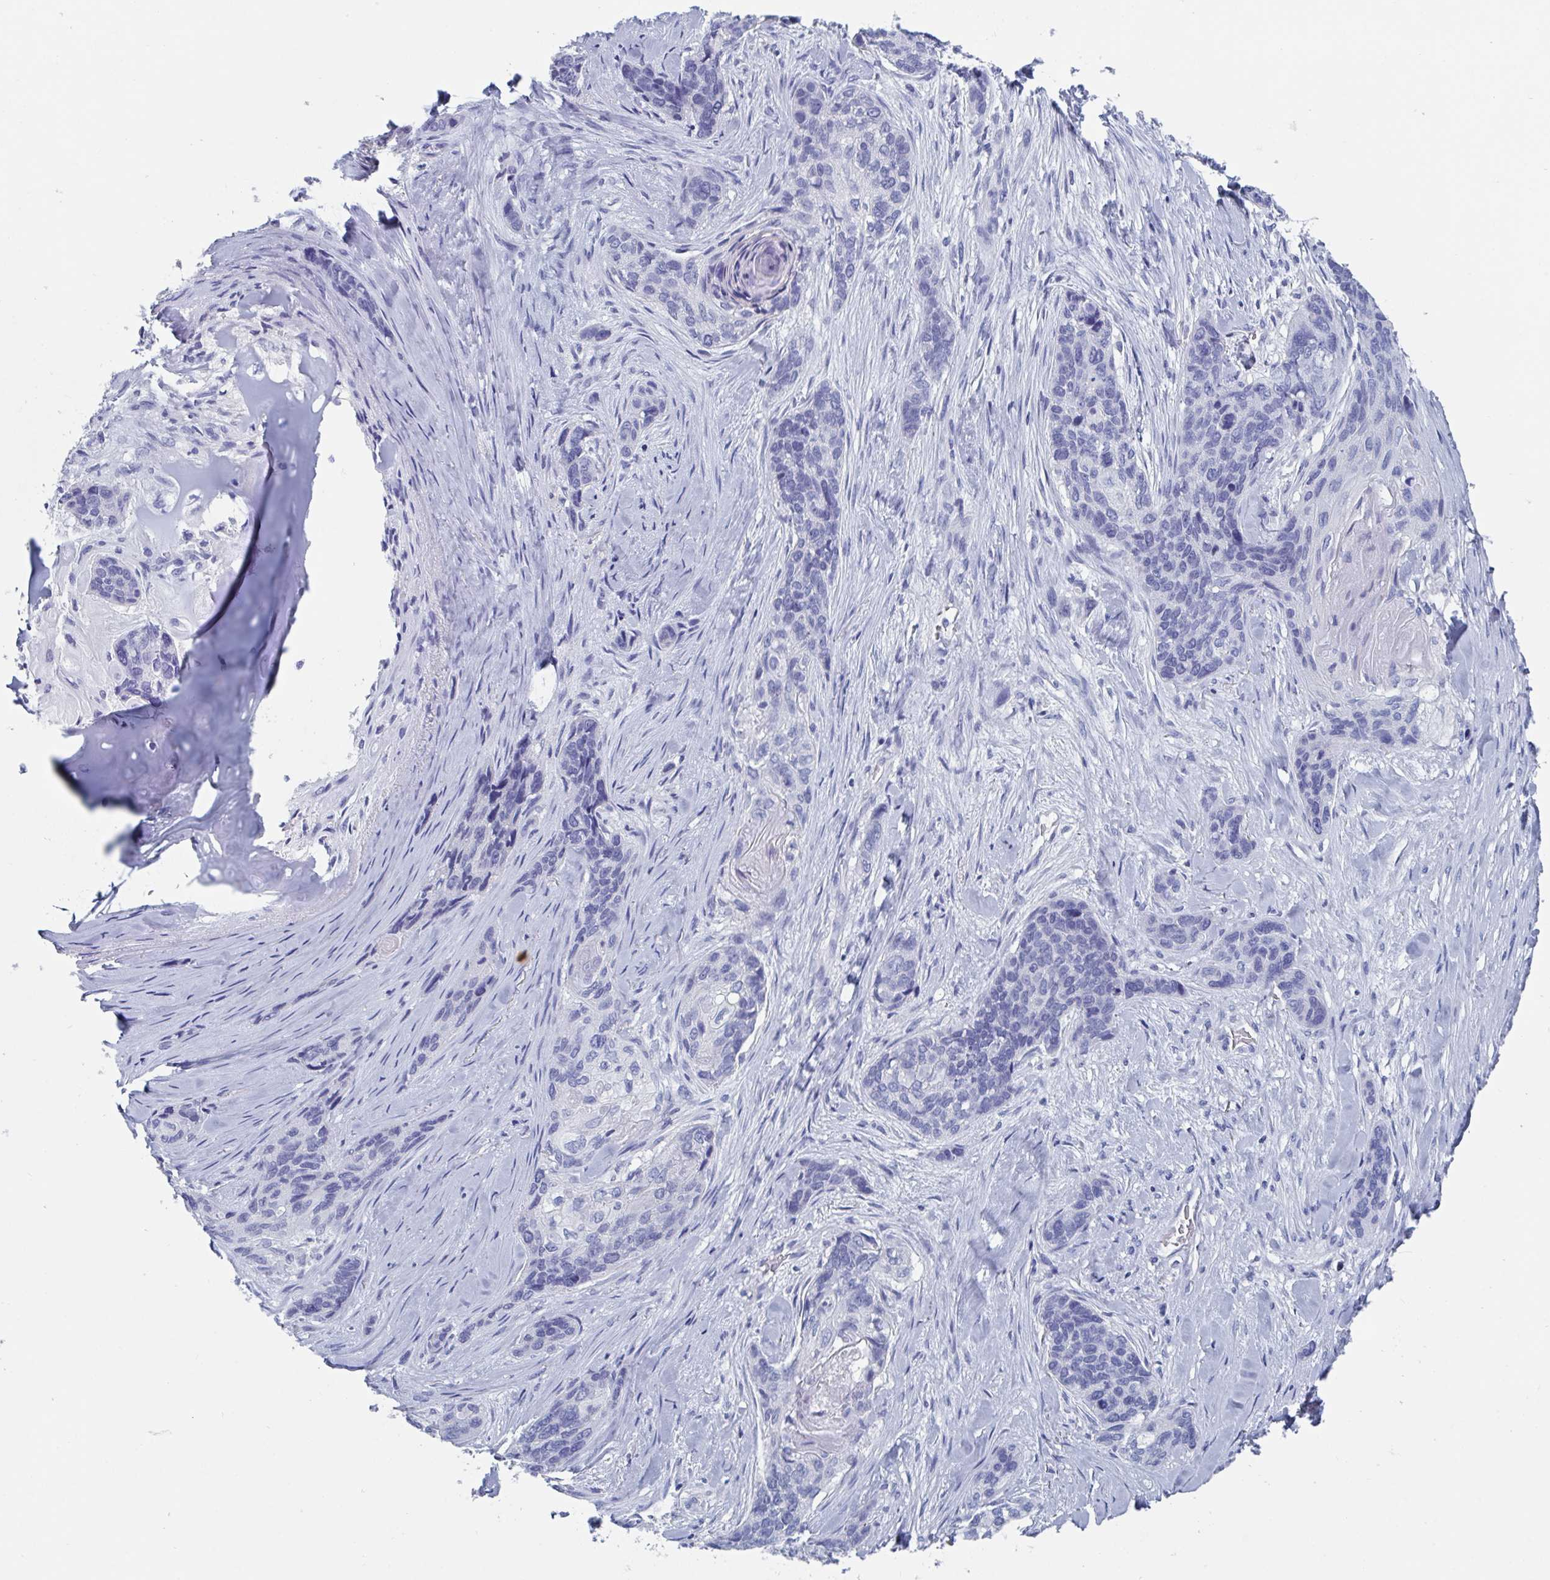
{"staining": {"intensity": "negative", "quantity": "none", "location": "none"}, "tissue": "lung cancer", "cell_type": "Tumor cells", "image_type": "cancer", "snomed": [{"axis": "morphology", "description": "Squamous cell carcinoma, NOS"}, {"axis": "morphology", "description": "Squamous cell carcinoma, metastatic, NOS"}, {"axis": "topography", "description": "Lymph node"}, {"axis": "topography", "description": "Lung"}], "caption": "Squamous cell carcinoma (lung) was stained to show a protein in brown. There is no significant positivity in tumor cells.", "gene": "DPEP3", "patient": {"sex": "male", "age": 41}}